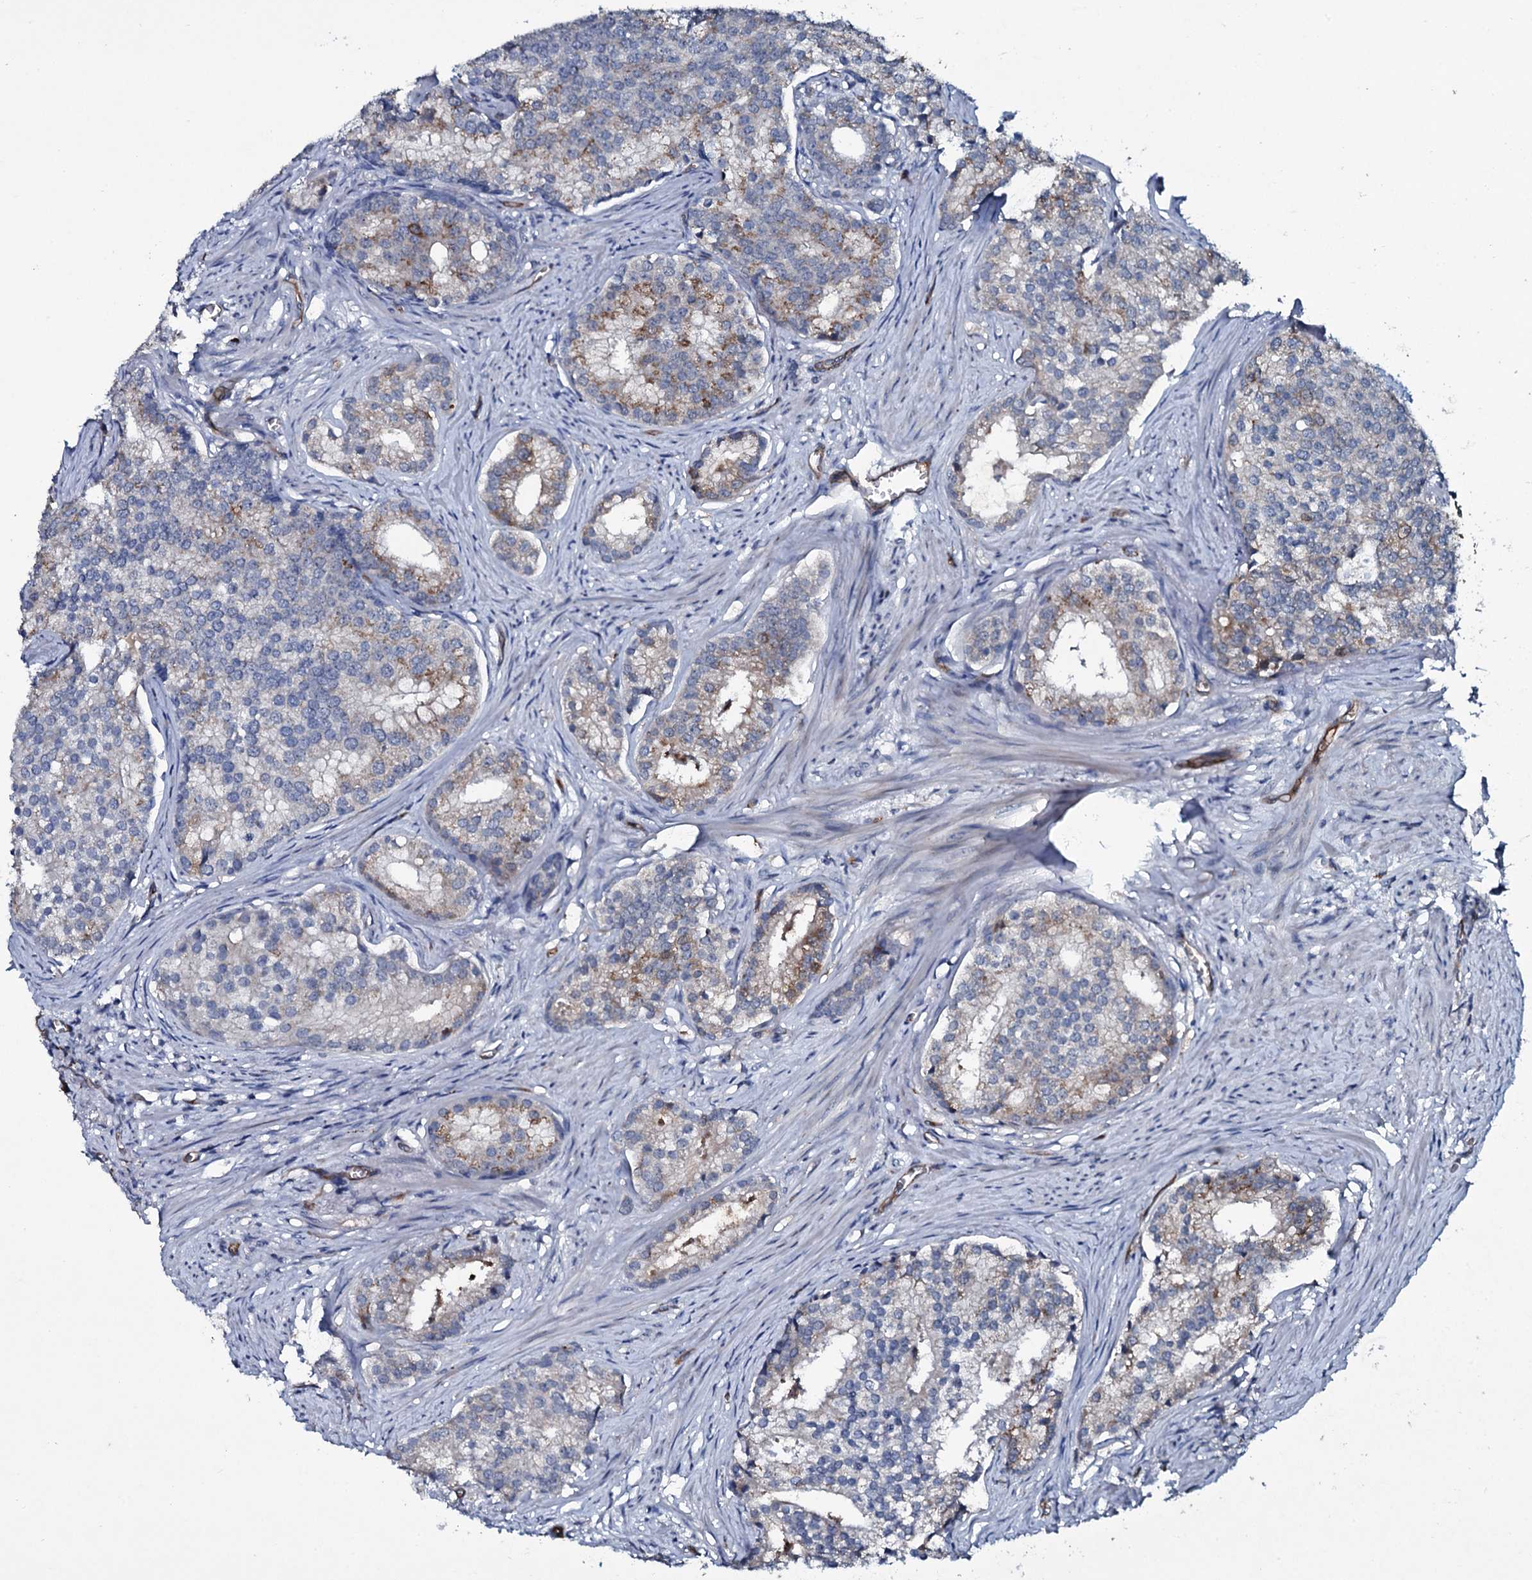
{"staining": {"intensity": "moderate", "quantity": "<25%", "location": "cytoplasmic/membranous"}, "tissue": "prostate cancer", "cell_type": "Tumor cells", "image_type": "cancer", "snomed": [{"axis": "morphology", "description": "Adenocarcinoma, Low grade"}, {"axis": "topography", "description": "Prostate"}], "caption": "An IHC image of neoplastic tissue is shown. Protein staining in brown labels moderate cytoplasmic/membranous positivity in prostate cancer within tumor cells. (Brightfield microscopy of DAB IHC at high magnification).", "gene": "CLEC14A", "patient": {"sex": "male", "age": 71}}